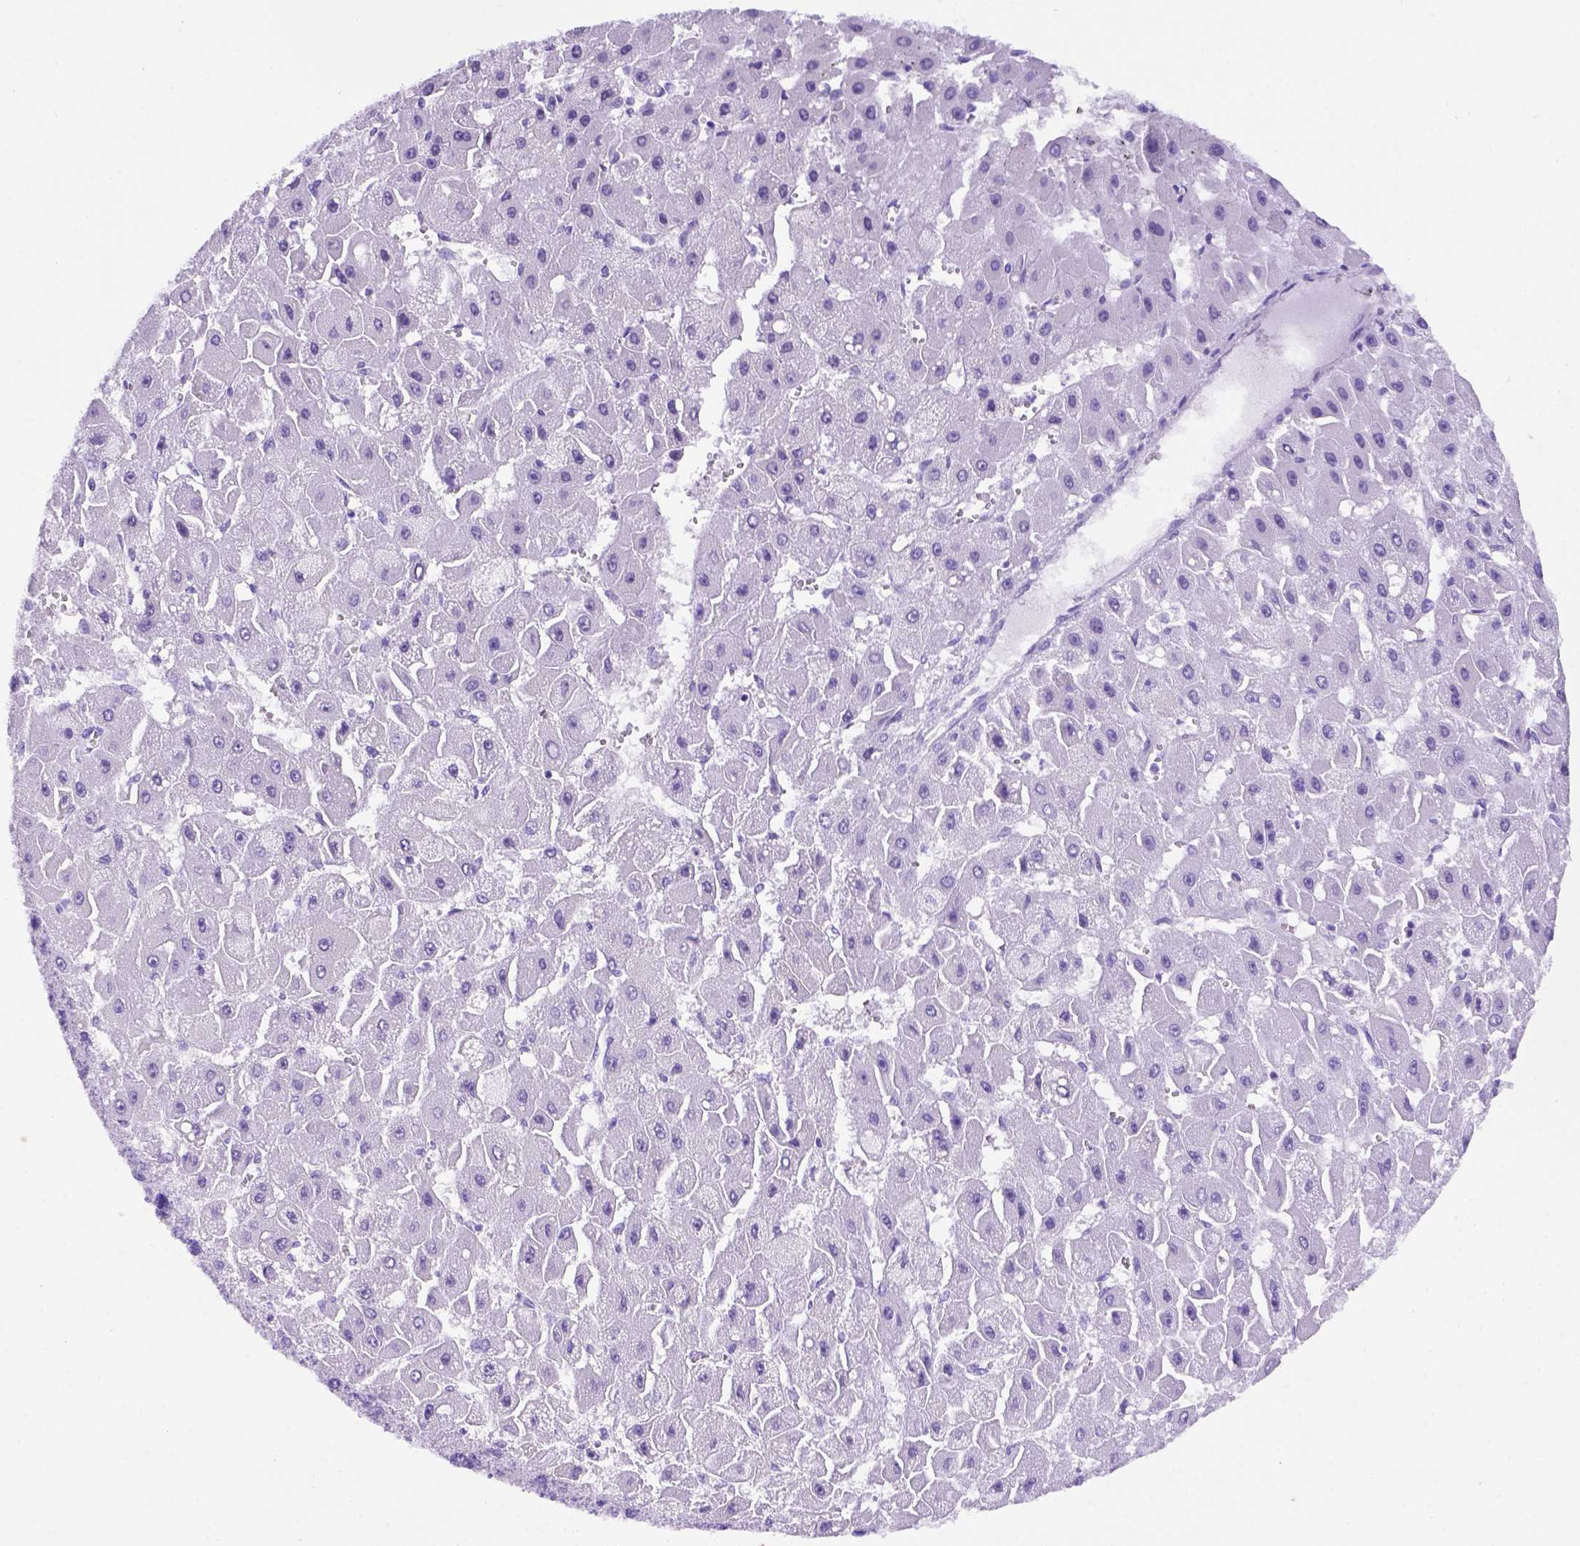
{"staining": {"intensity": "negative", "quantity": "none", "location": "none"}, "tissue": "liver cancer", "cell_type": "Tumor cells", "image_type": "cancer", "snomed": [{"axis": "morphology", "description": "Carcinoma, Hepatocellular, NOS"}, {"axis": "topography", "description": "Liver"}], "caption": "The immunohistochemistry (IHC) micrograph has no significant expression in tumor cells of liver cancer tissue.", "gene": "FOXI1", "patient": {"sex": "female", "age": 25}}